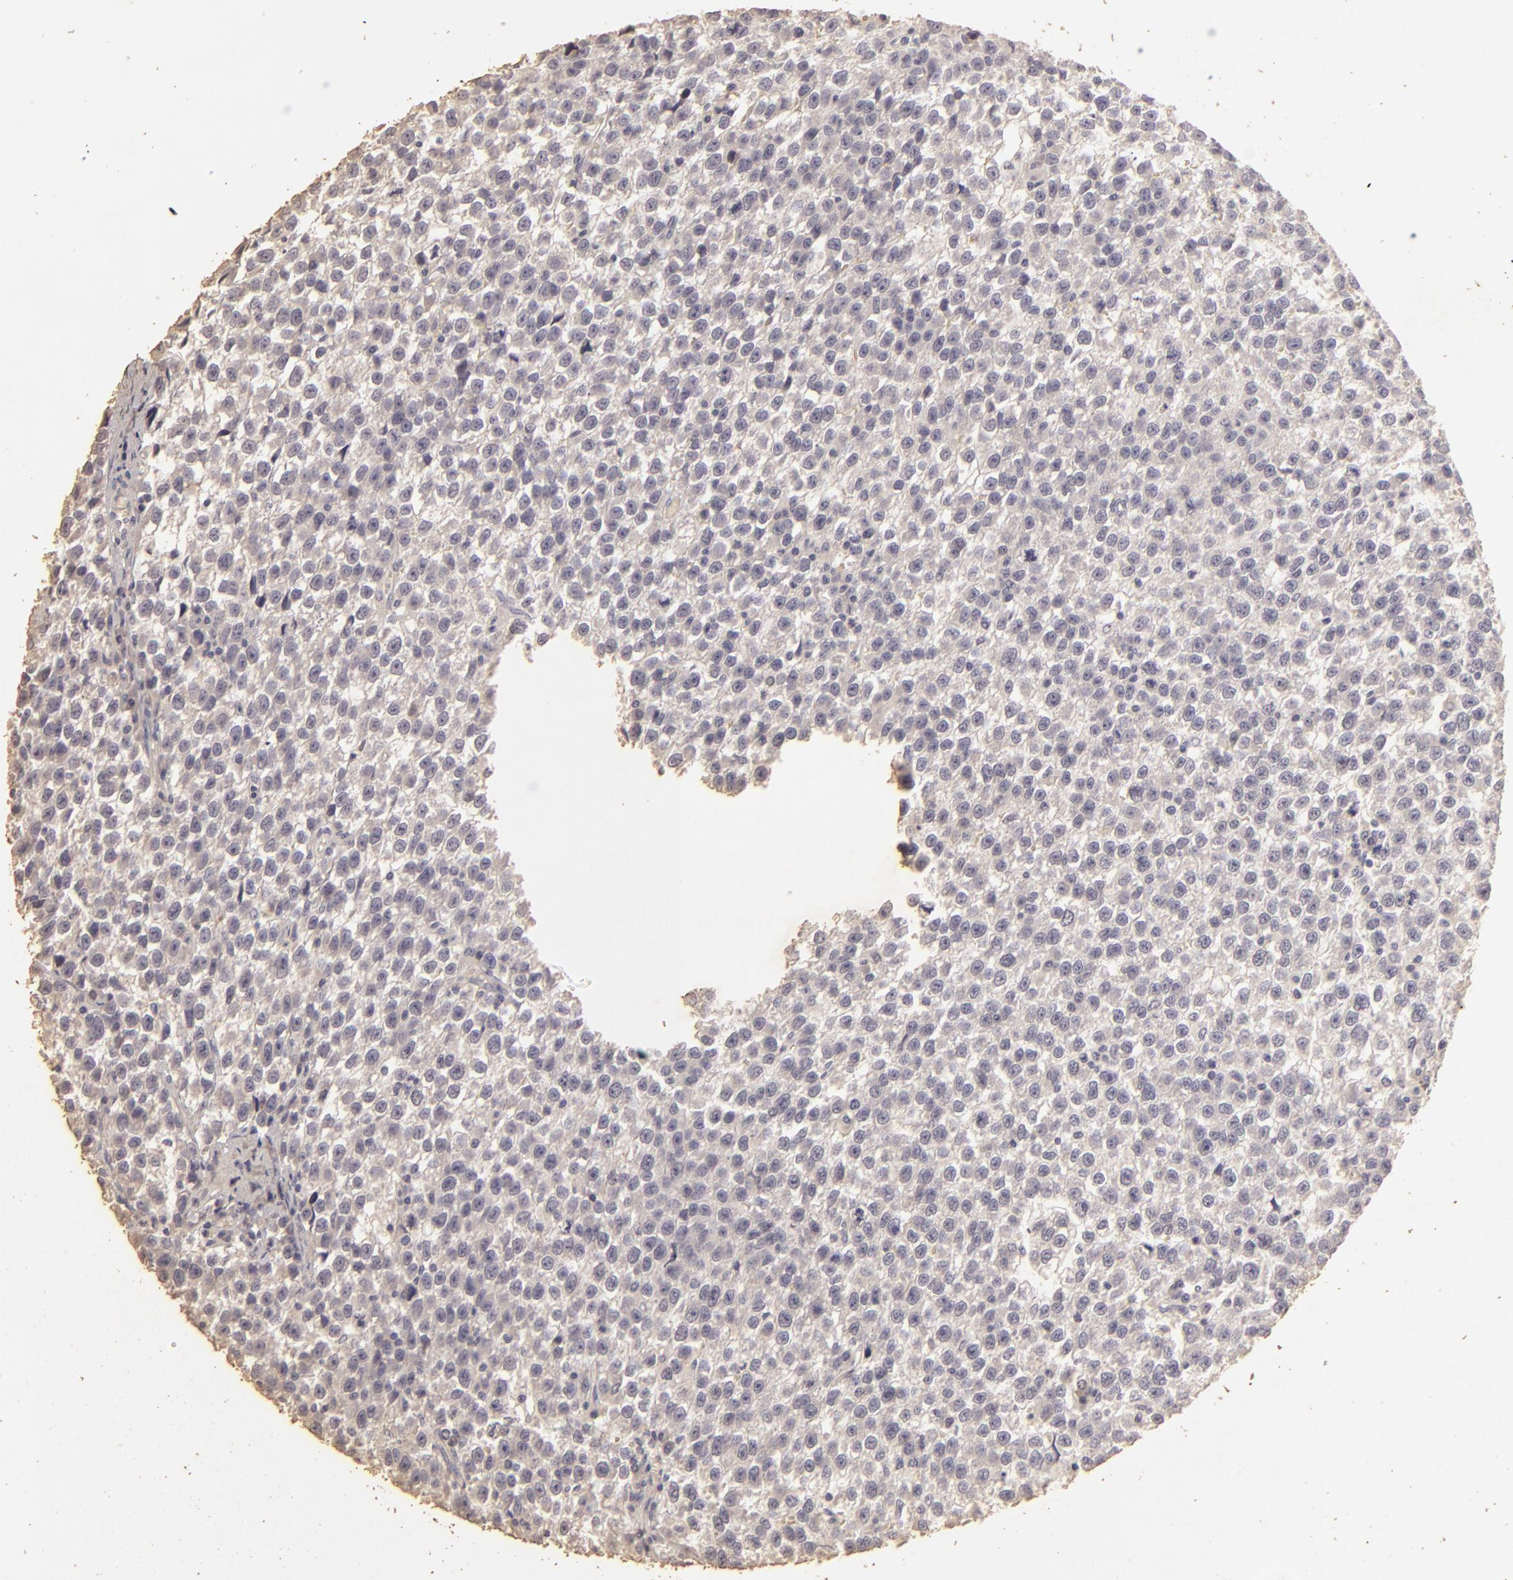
{"staining": {"intensity": "negative", "quantity": "none", "location": "none"}, "tissue": "testis cancer", "cell_type": "Tumor cells", "image_type": "cancer", "snomed": [{"axis": "morphology", "description": "Seminoma, NOS"}, {"axis": "topography", "description": "Testis"}], "caption": "This is an IHC photomicrograph of seminoma (testis). There is no positivity in tumor cells.", "gene": "BCL2L13", "patient": {"sex": "male", "age": 35}}